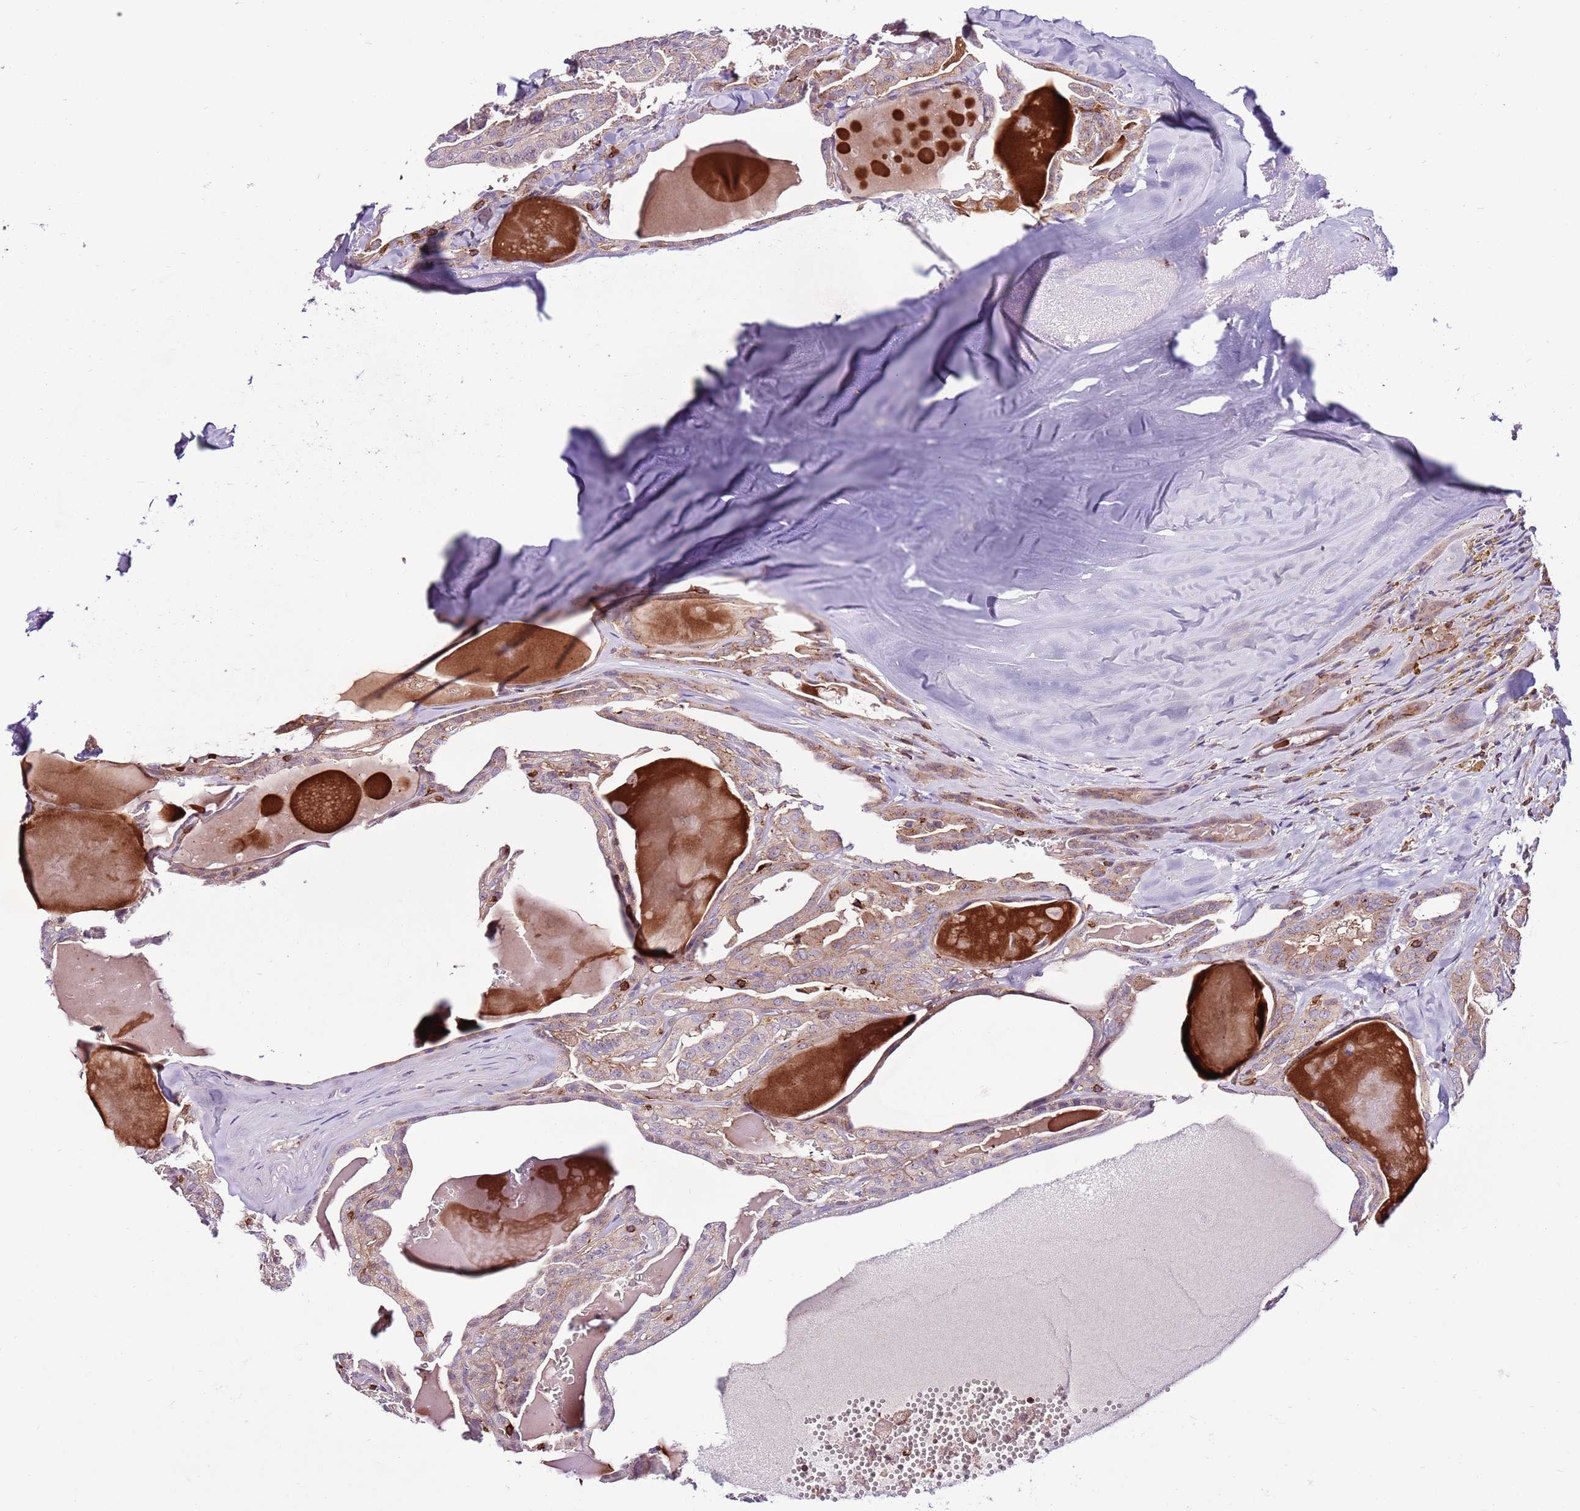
{"staining": {"intensity": "weak", "quantity": "25%-75%", "location": "cytoplasmic/membranous"}, "tissue": "thyroid cancer", "cell_type": "Tumor cells", "image_type": "cancer", "snomed": [{"axis": "morphology", "description": "Papillary adenocarcinoma, NOS"}, {"axis": "topography", "description": "Thyroid gland"}], "caption": "This is a micrograph of immunohistochemistry staining of thyroid cancer, which shows weak positivity in the cytoplasmic/membranous of tumor cells.", "gene": "ZSWIM1", "patient": {"sex": "male", "age": 52}}